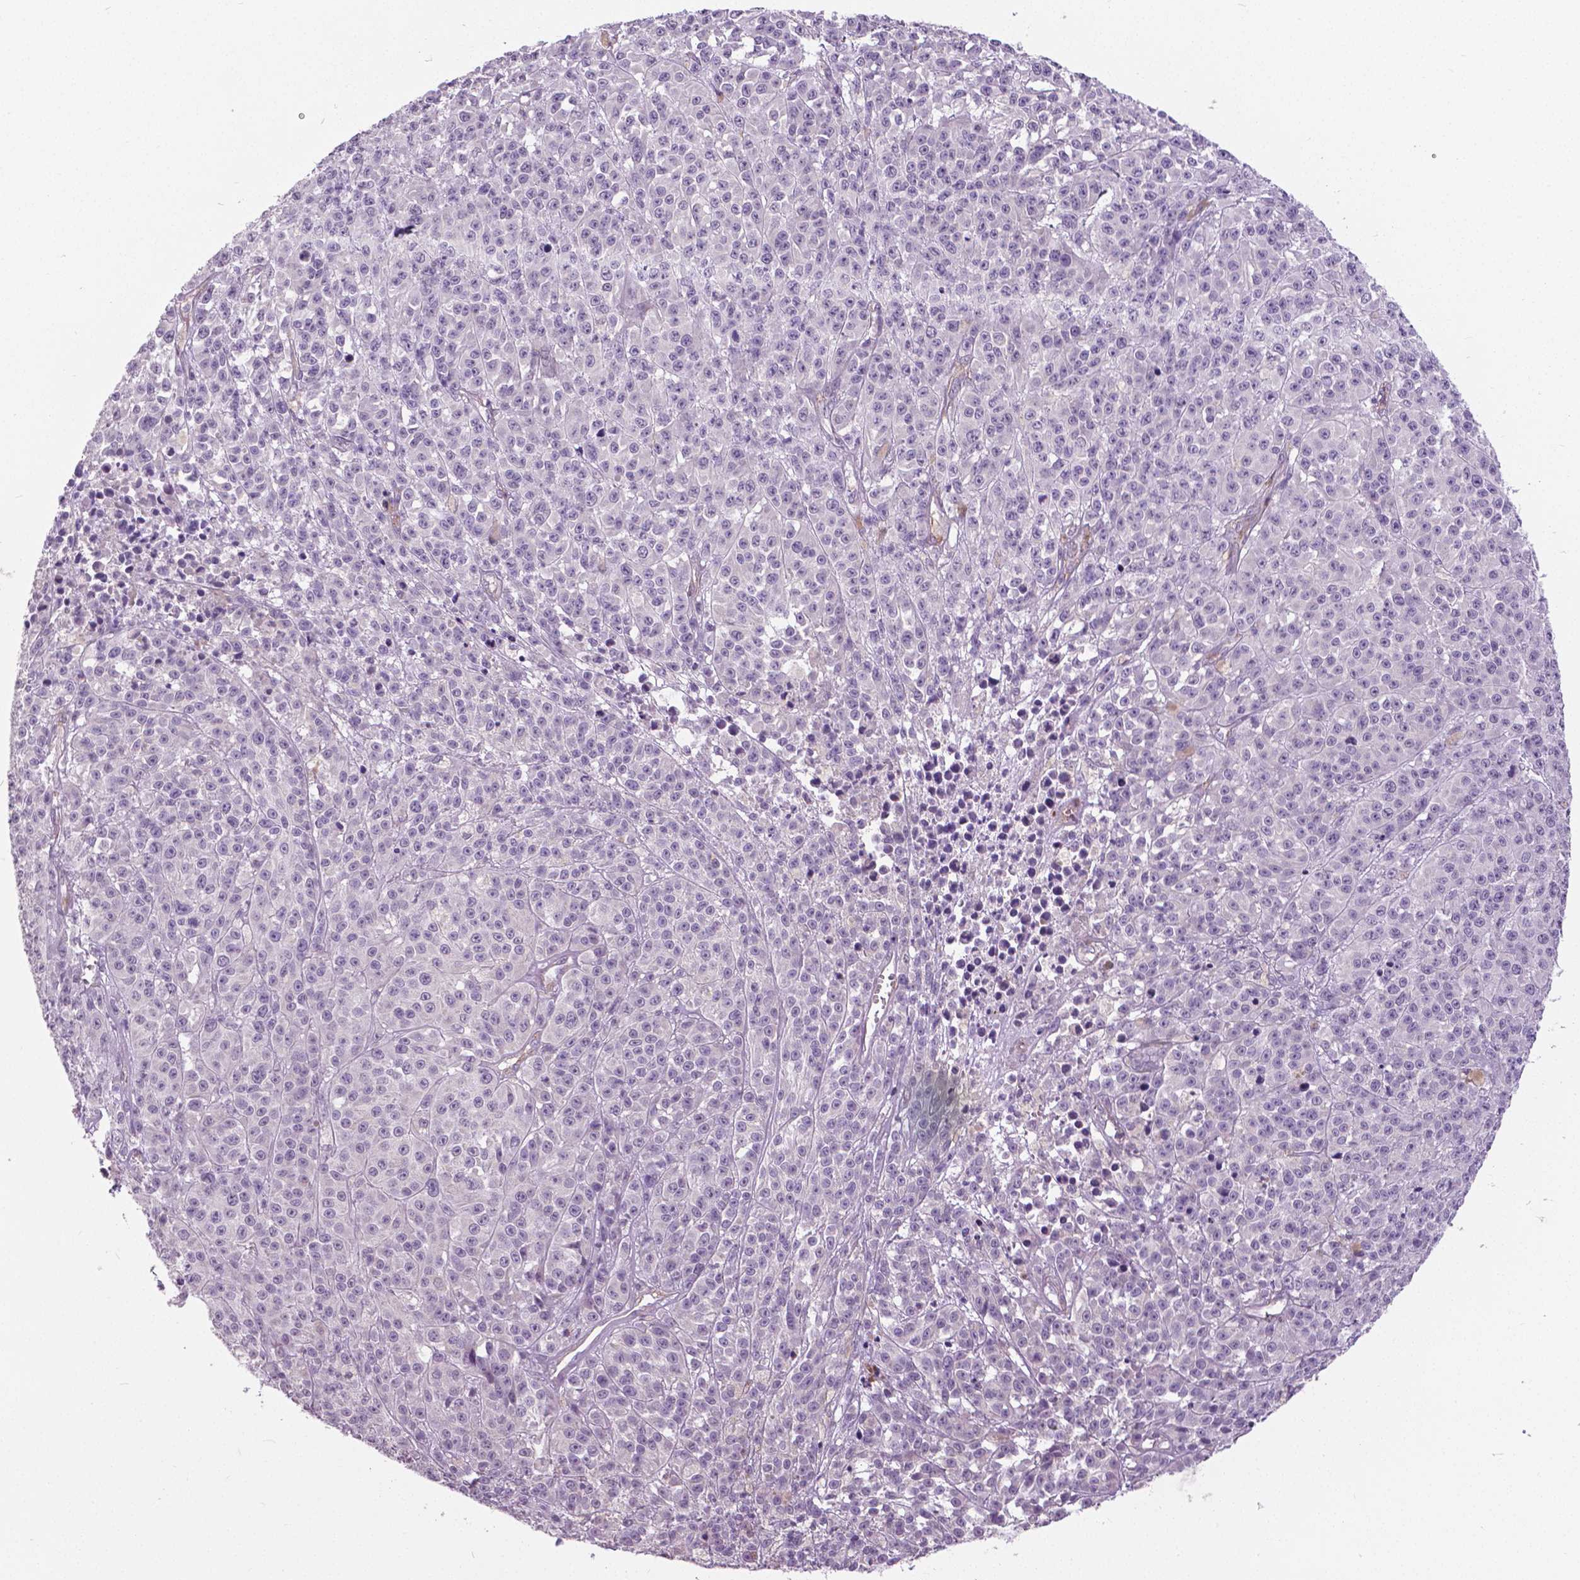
{"staining": {"intensity": "negative", "quantity": "none", "location": "none"}, "tissue": "melanoma", "cell_type": "Tumor cells", "image_type": "cancer", "snomed": [{"axis": "morphology", "description": "Malignant melanoma, NOS"}, {"axis": "topography", "description": "Skin"}], "caption": "IHC histopathology image of neoplastic tissue: human melanoma stained with DAB exhibits no significant protein staining in tumor cells.", "gene": "FOXA1", "patient": {"sex": "female", "age": 58}}